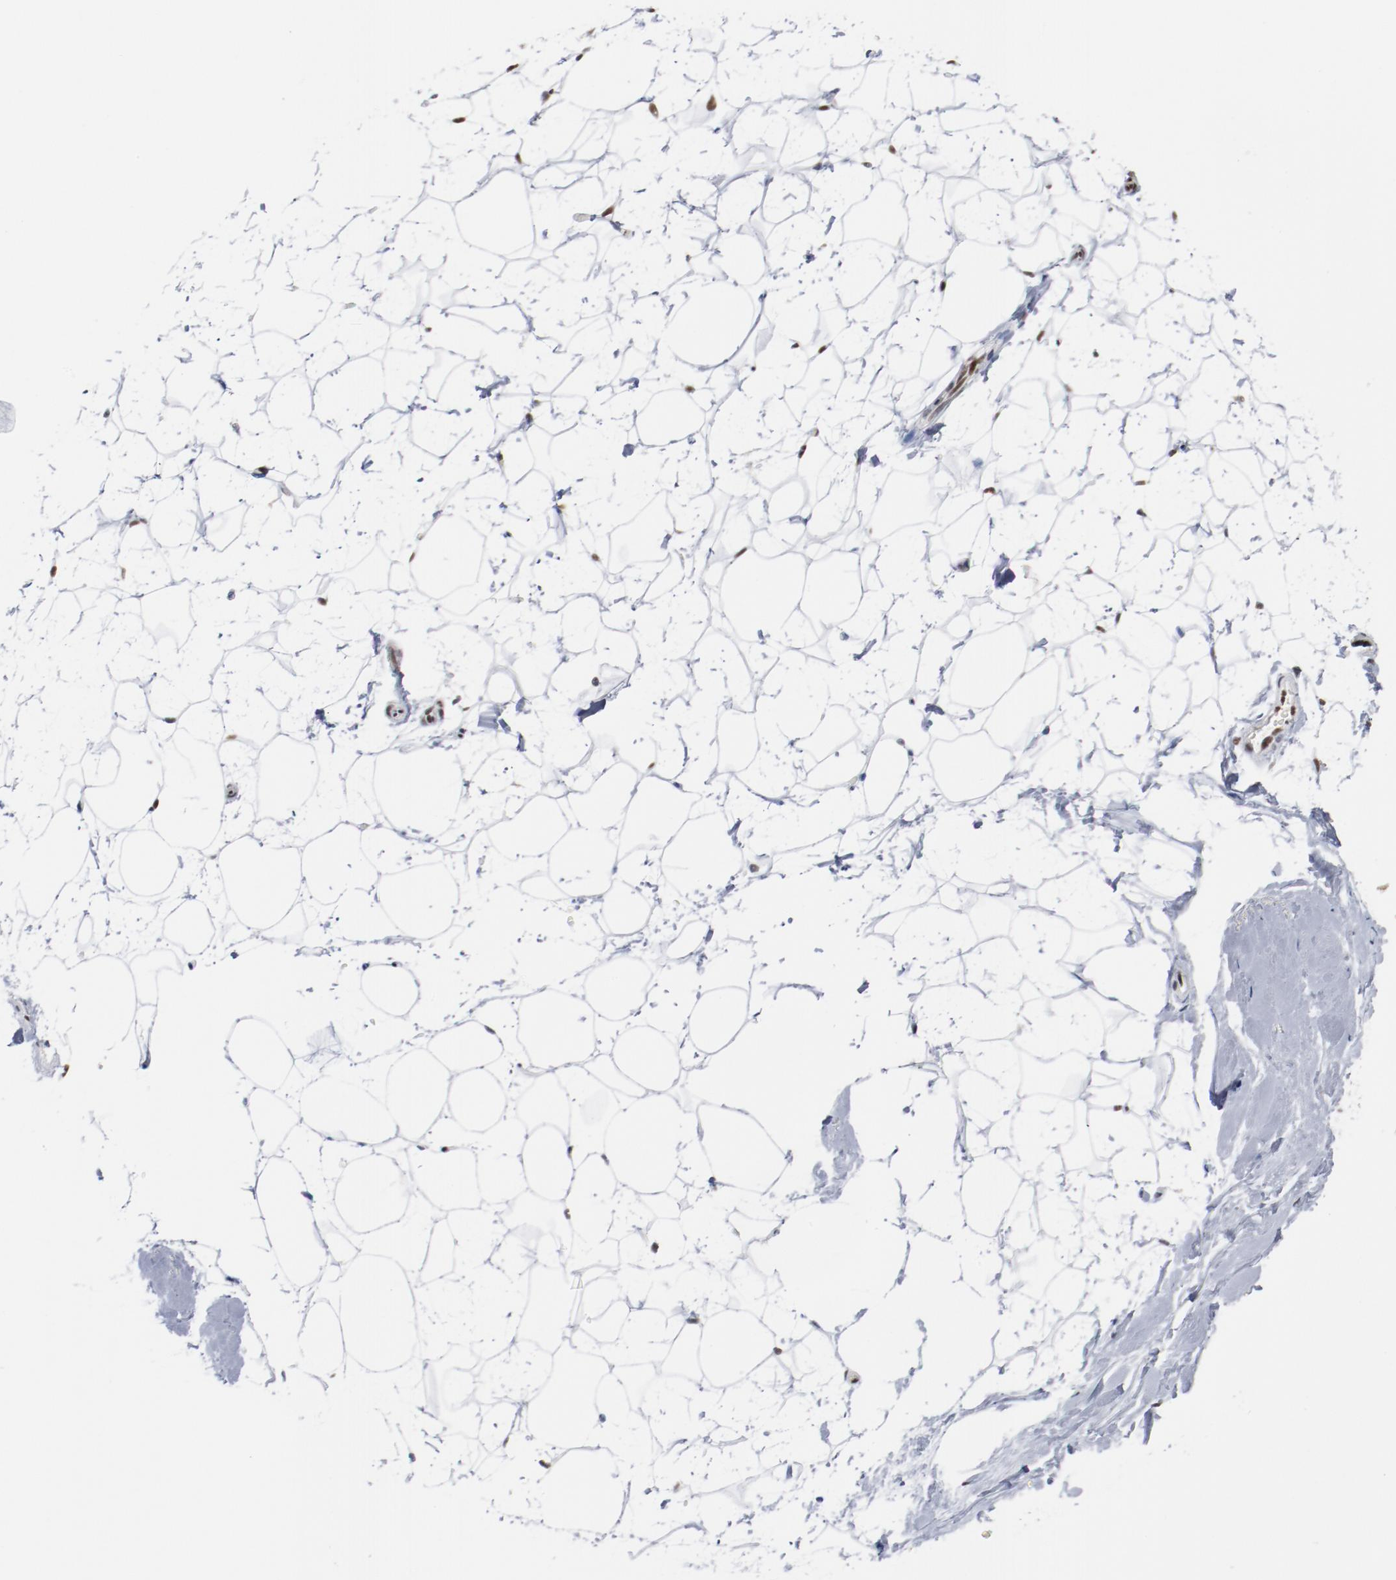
{"staining": {"intensity": "moderate", "quantity": ">75%", "location": "nuclear"}, "tissue": "breast", "cell_type": "Adipocytes", "image_type": "normal", "snomed": [{"axis": "morphology", "description": "Normal tissue, NOS"}, {"axis": "topography", "description": "Breast"}], "caption": "IHC staining of benign breast, which displays medium levels of moderate nuclear staining in approximately >75% of adipocytes indicating moderate nuclear protein staining. The staining was performed using DAB (brown) for protein detection and nuclei were counterstained in hematoxylin (blue).", "gene": "BUB3", "patient": {"sex": "female", "age": 22}}